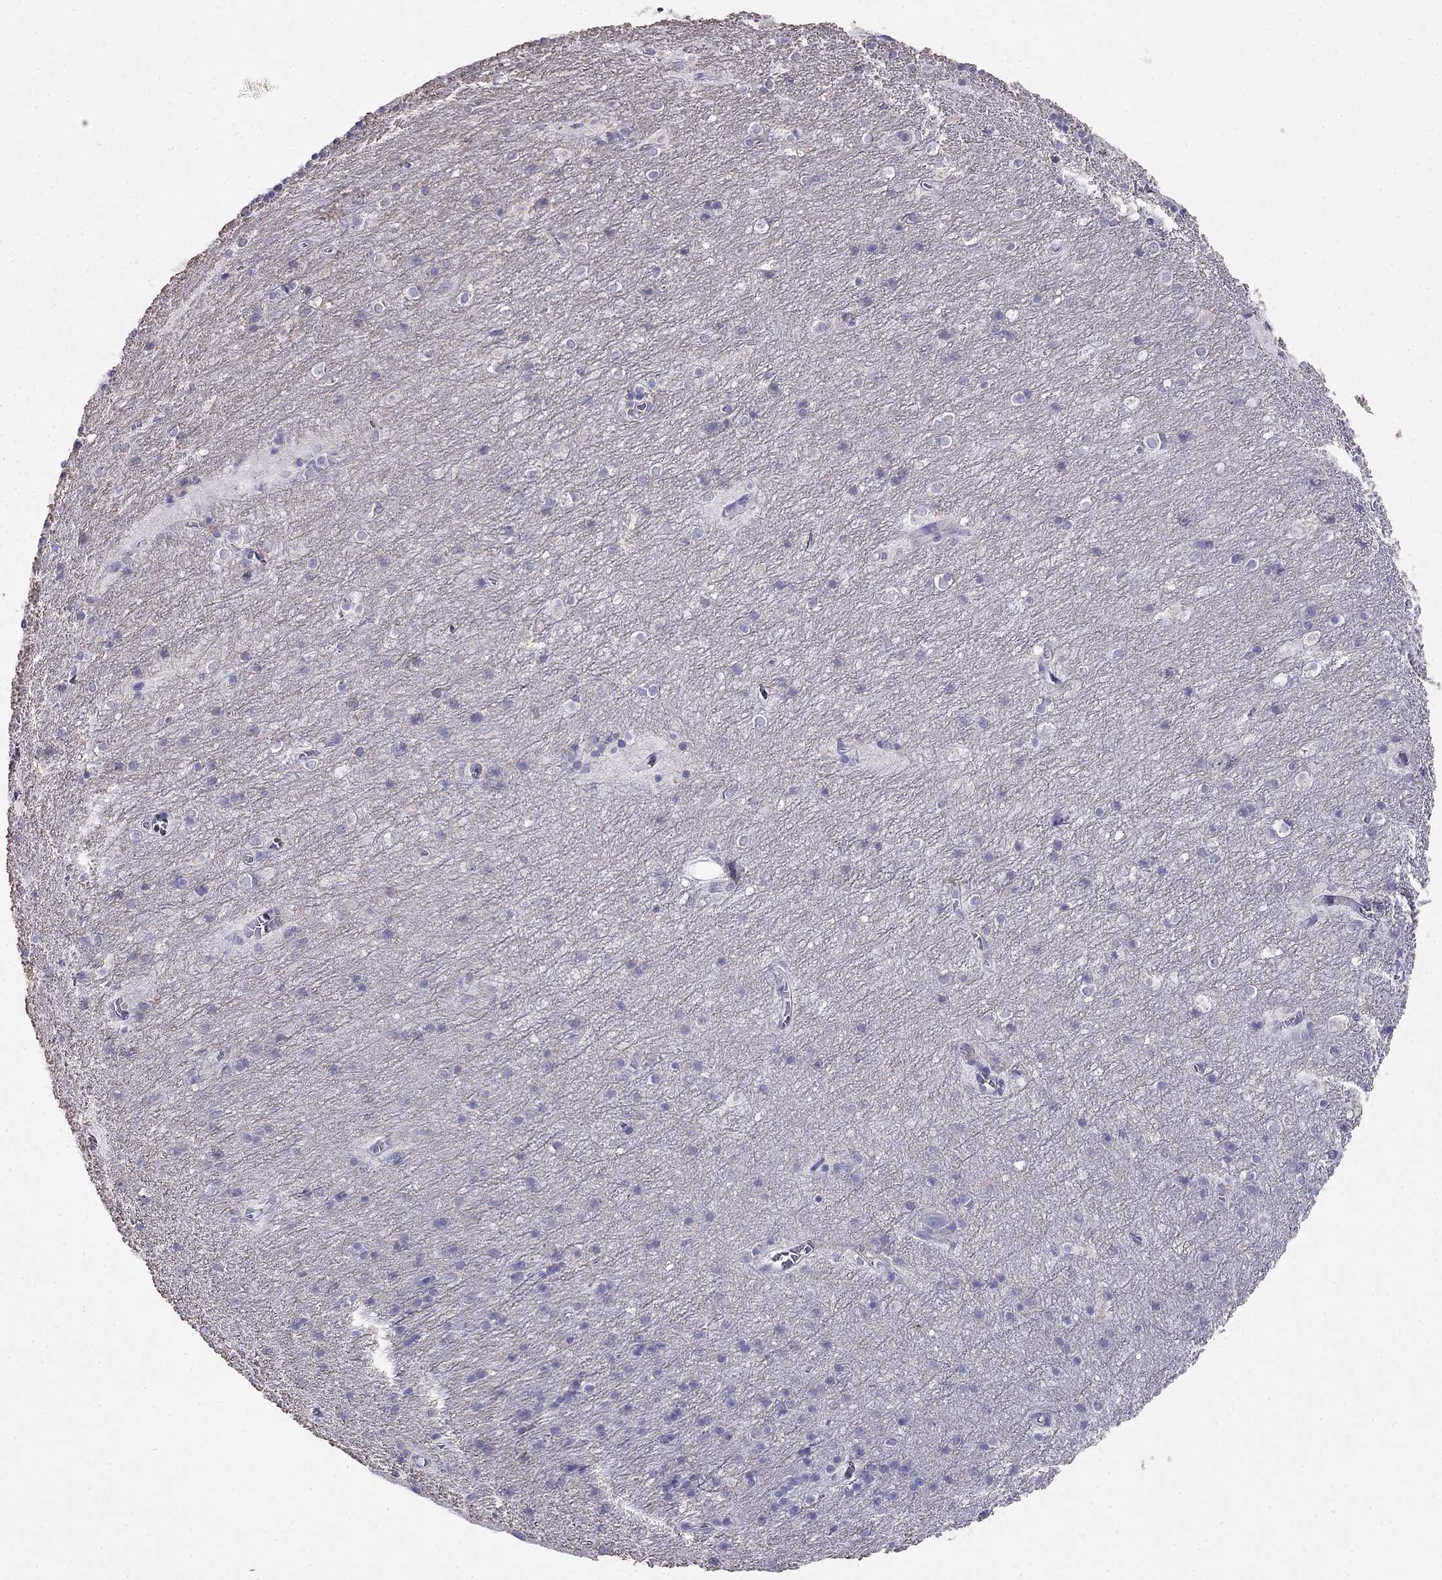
{"staining": {"intensity": "negative", "quantity": "none", "location": "none"}, "tissue": "cerebellum", "cell_type": "Cells in granular layer", "image_type": "normal", "snomed": [{"axis": "morphology", "description": "Normal tissue, NOS"}, {"axis": "topography", "description": "Cerebellum"}], "caption": "This is an immunohistochemistry (IHC) micrograph of normal cerebellum. There is no positivity in cells in granular layer.", "gene": "LY6H", "patient": {"sex": "male", "age": 70}}